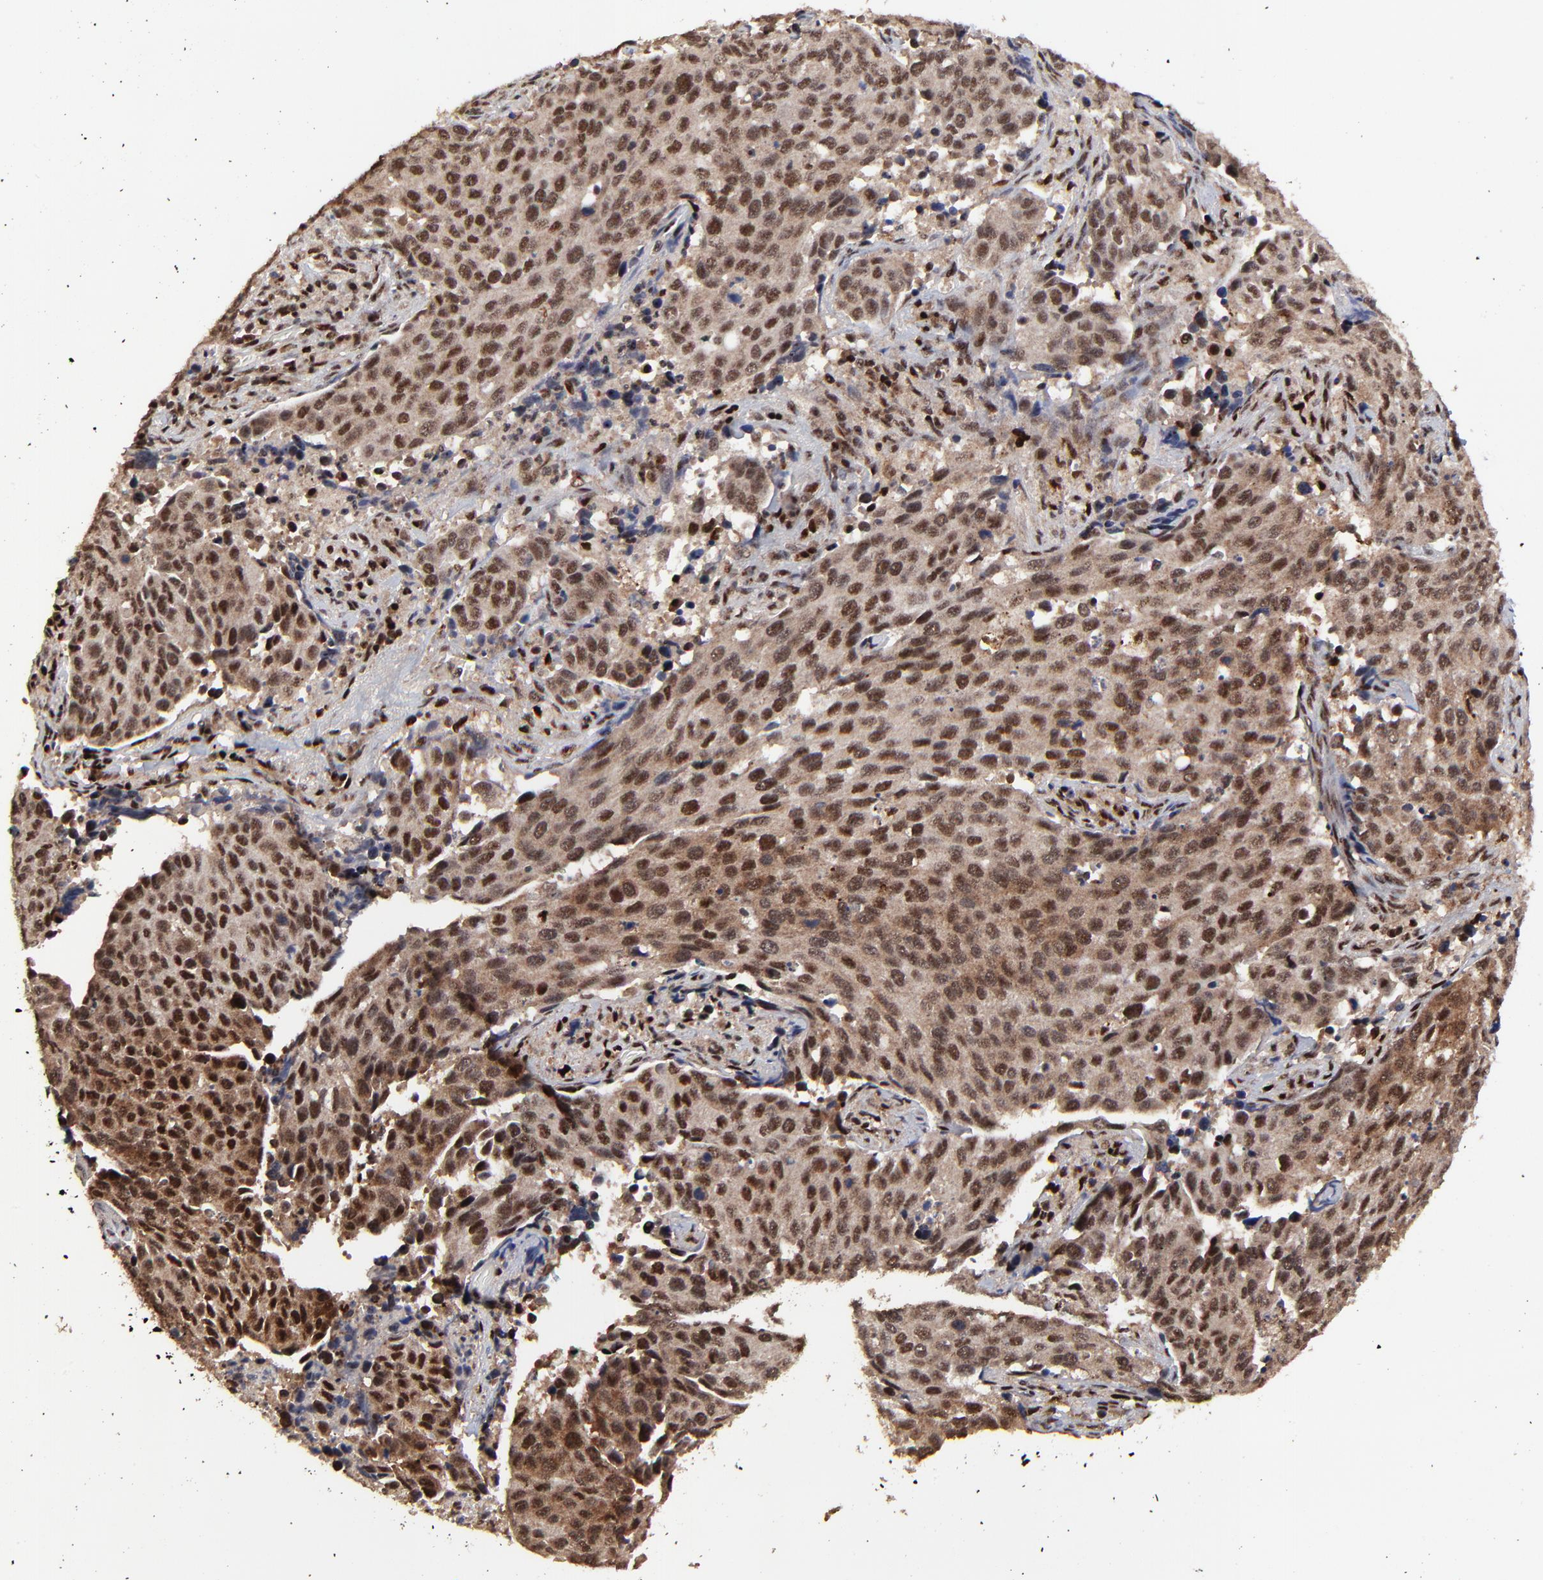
{"staining": {"intensity": "strong", "quantity": ">75%", "location": "cytoplasmic/membranous,nuclear"}, "tissue": "cervical cancer", "cell_type": "Tumor cells", "image_type": "cancer", "snomed": [{"axis": "morphology", "description": "Squamous cell carcinoma, NOS"}, {"axis": "topography", "description": "Cervix"}], "caption": "This micrograph exhibits cervical squamous cell carcinoma stained with immunohistochemistry to label a protein in brown. The cytoplasmic/membranous and nuclear of tumor cells show strong positivity for the protein. Nuclei are counter-stained blue.", "gene": "RBM22", "patient": {"sex": "female", "age": 54}}